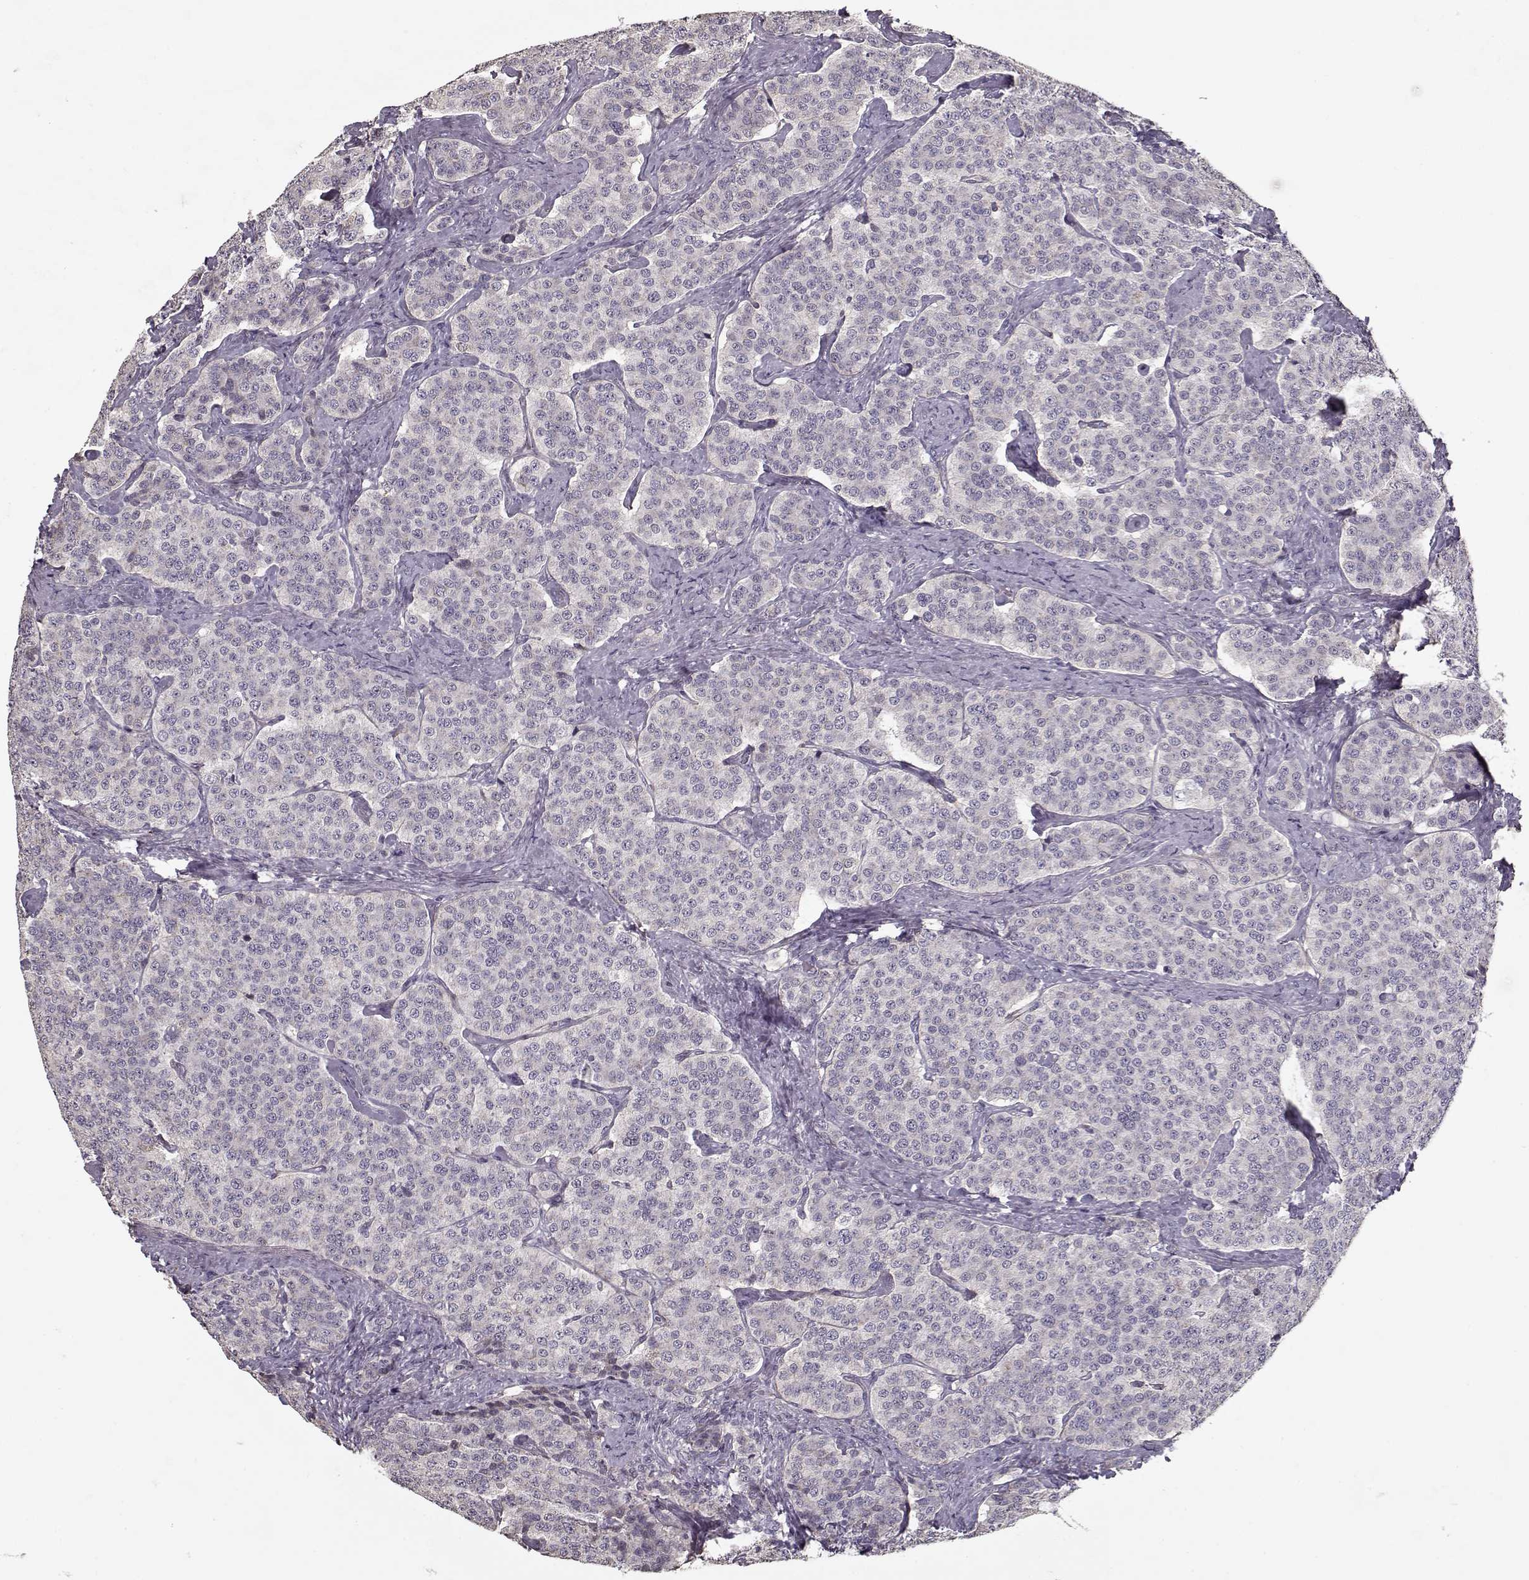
{"staining": {"intensity": "negative", "quantity": "none", "location": "none"}, "tissue": "carcinoid", "cell_type": "Tumor cells", "image_type": "cancer", "snomed": [{"axis": "morphology", "description": "Carcinoid, malignant, NOS"}, {"axis": "topography", "description": "Small intestine"}], "caption": "An image of human malignant carcinoid is negative for staining in tumor cells.", "gene": "LAMA2", "patient": {"sex": "female", "age": 58}}